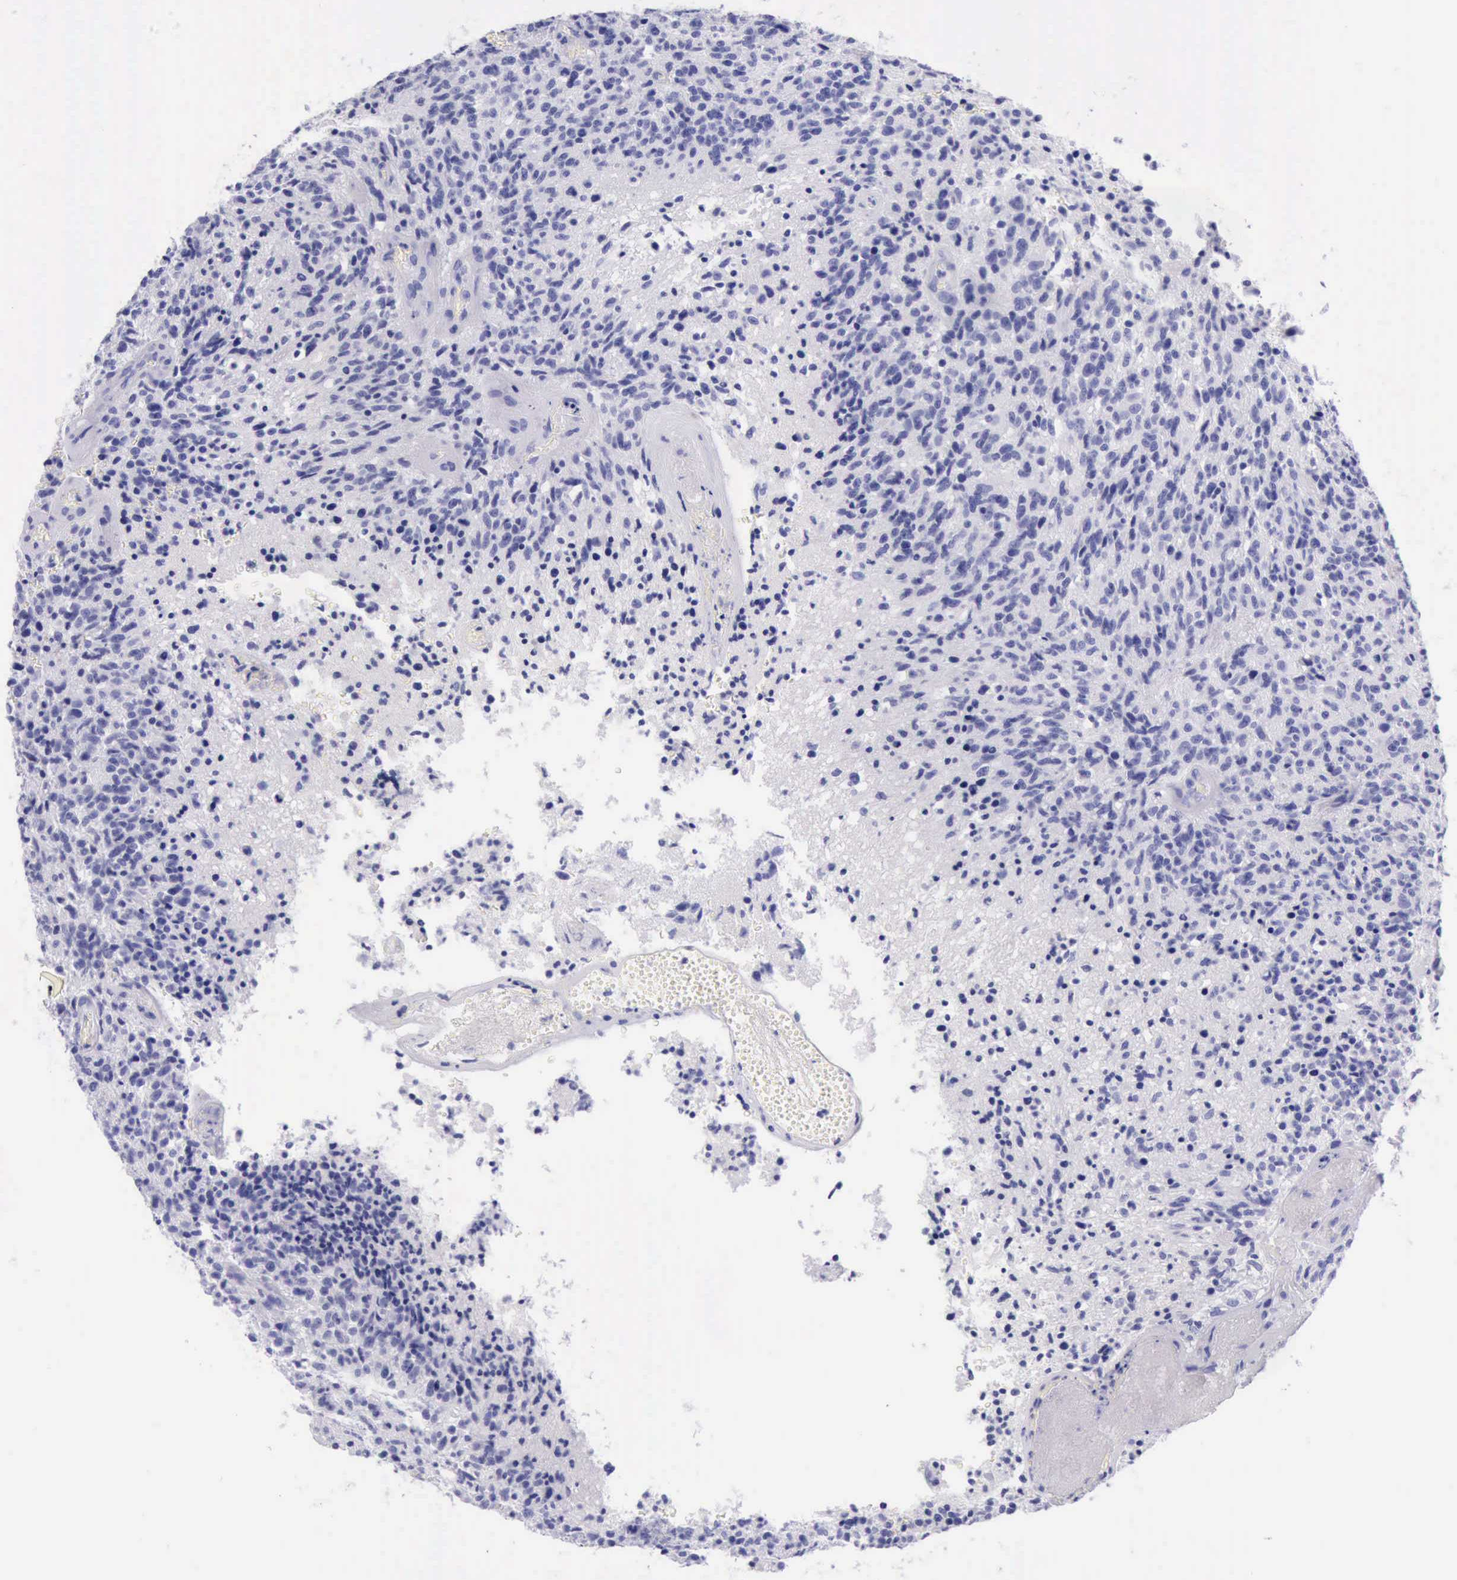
{"staining": {"intensity": "negative", "quantity": "none", "location": "none"}, "tissue": "glioma", "cell_type": "Tumor cells", "image_type": "cancer", "snomed": [{"axis": "morphology", "description": "Glioma, malignant, High grade"}, {"axis": "topography", "description": "Brain"}], "caption": "Immunohistochemical staining of human malignant glioma (high-grade) exhibits no significant expression in tumor cells.", "gene": "KRT8", "patient": {"sex": "male", "age": 36}}